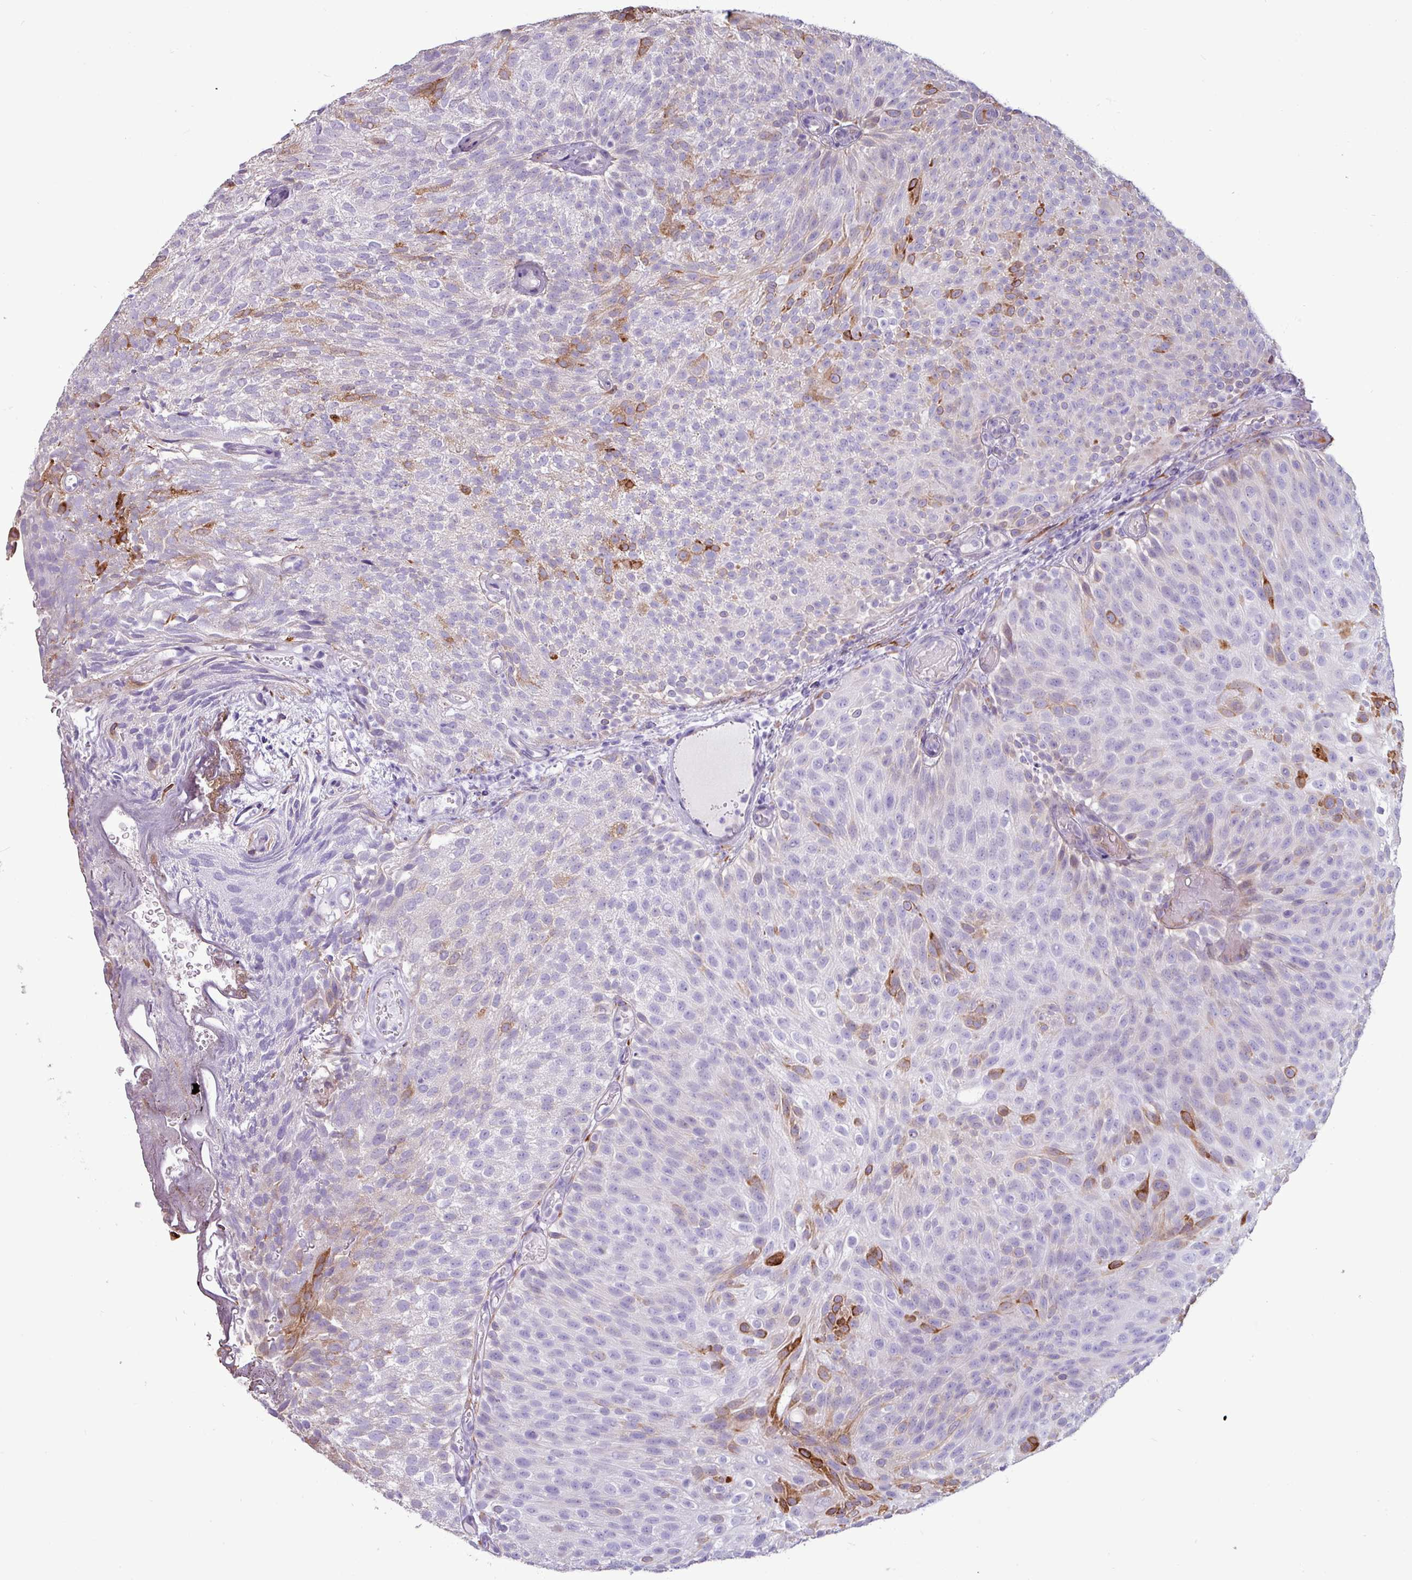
{"staining": {"intensity": "moderate", "quantity": "<25%", "location": "cytoplasmic/membranous"}, "tissue": "urothelial cancer", "cell_type": "Tumor cells", "image_type": "cancer", "snomed": [{"axis": "morphology", "description": "Urothelial carcinoma, Low grade"}, {"axis": "topography", "description": "Urinary bladder"}], "caption": "This is a micrograph of IHC staining of low-grade urothelial carcinoma, which shows moderate staining in the cytoplasmic/membranous of tumor cells.", "gene": "PPP1R35", "patient": {"sex": "male", "age": 78}}